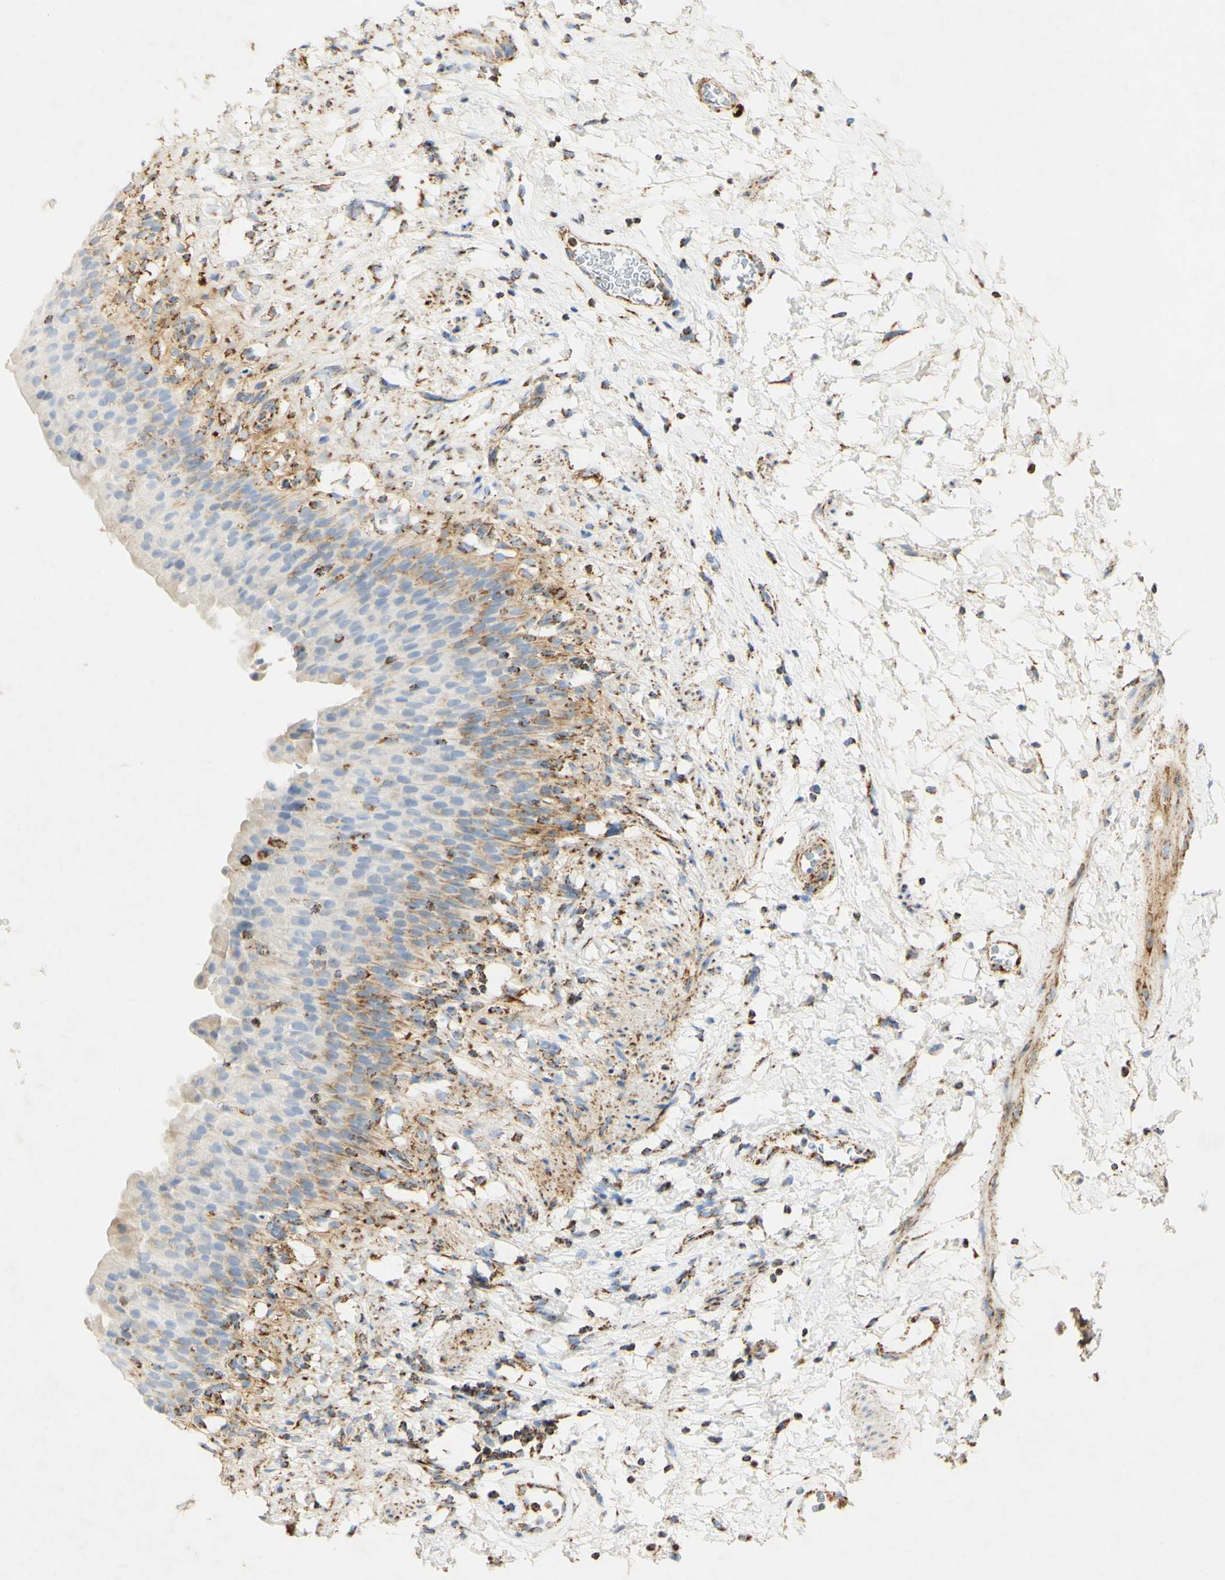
{"staining": {"intensity": "negative", "quantity": "none", "location": "none"}, "tissue": "urinary bladder", "cell_type": "Urothelial cells", "image_type": "normal", "snomed": [{"axis": "morphology", "description": "Normal tissue, NOS"}, {"axis": "topography", "description": "Urinary bladder"}], "caption": "Human urinary bladder stained for a protein using IHC shows no staining in urothelial cells.", "gene": "OXCT1", "patient": {"sex": "female", "age": 79}}